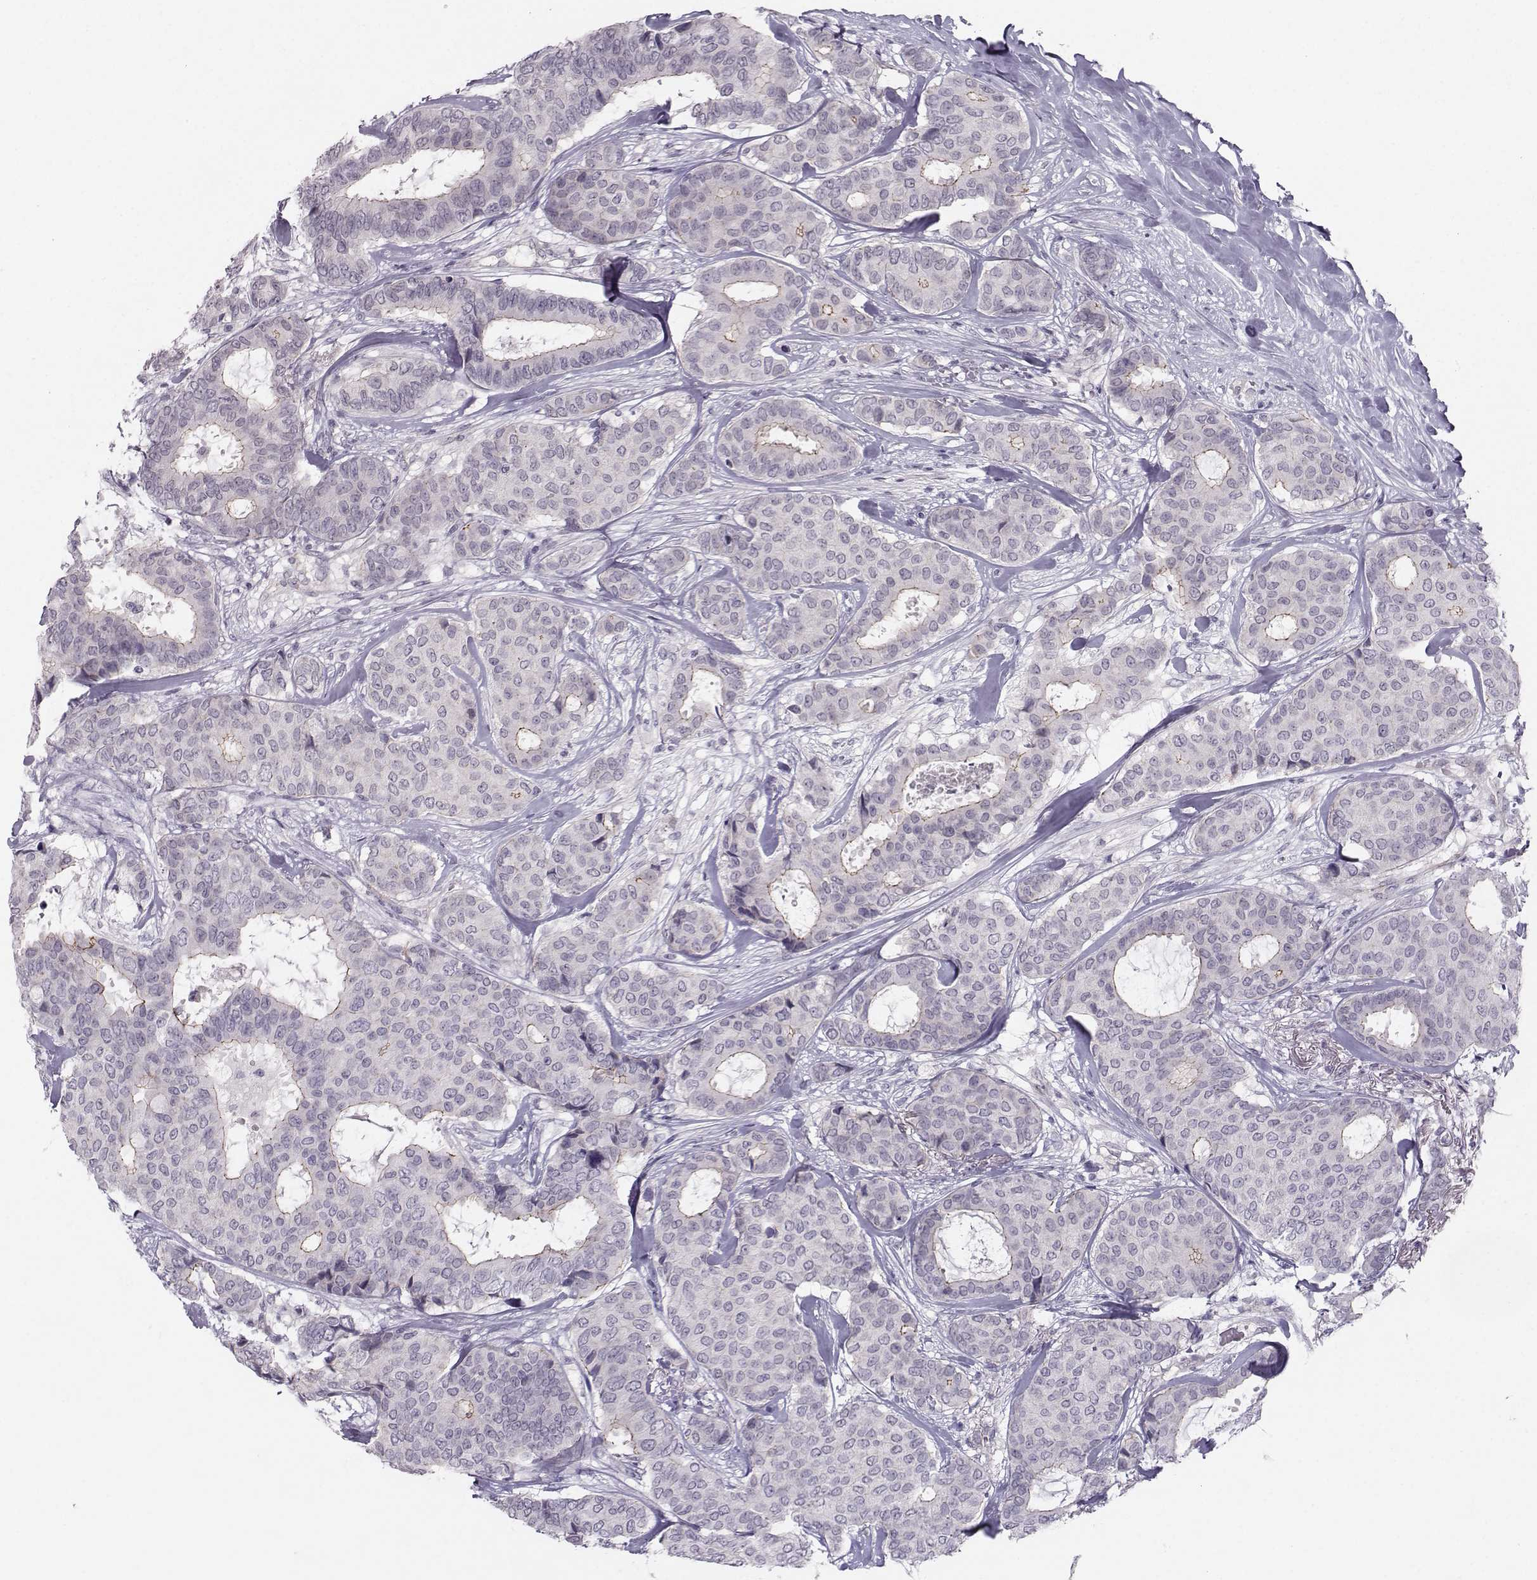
{"staining": {"intensity": "weak", "quantity": "<25%", "location": "cytoplasmic/membranous"}, "tissue": "breast cancer", "cell_type": "Tumor cells", "image_type": "cancer", "snomed": [{"axis": "morphology", "description": "Duct carcinoma"}, {"axis": "topography", "description": "Breast"}], "caption": "A photomicrograph of breast intraductal carcinoma stained for a protein shows no brown staining in tumor cells. (IHC, brightfield microscopy, high magnification).", "gene": "MAST1", "patient": {"sex": "female", "age": 75}}